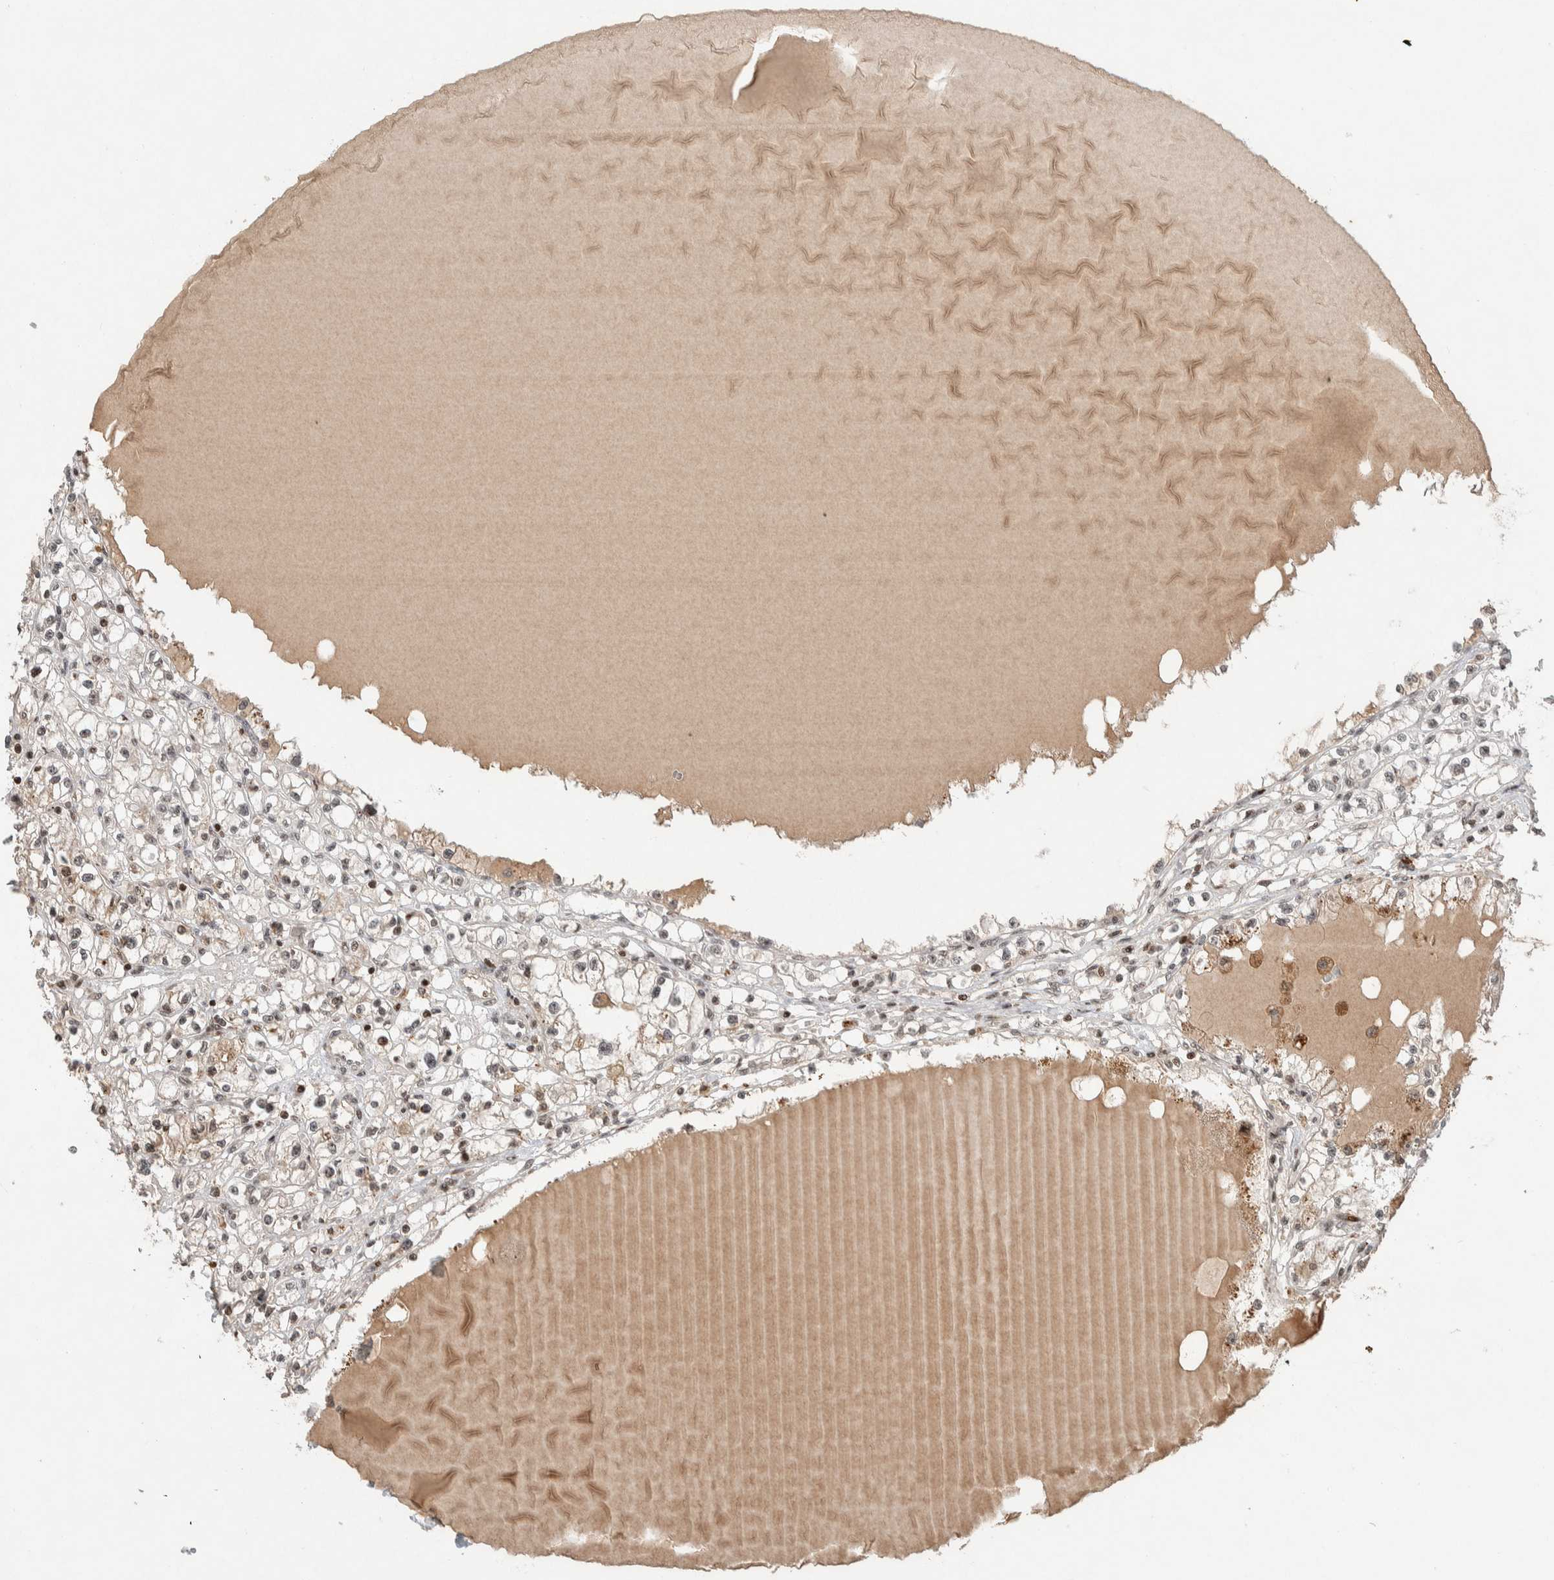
{"staining": {"intensity": "weak", "quantity": "<25%", "location": "nuclear"}, "tissue": "renal cancer", "cell_type": "Tumor cells", "image_type": "cancer", "snomed": [{"axis": "morphology", "description": "Adenocarcinoma, NOS"}, {"axis": "topography", "description": "Kidney"}], "caption": "Renal cancer (adenocarcinoma) was stained to show a protein in brown. There is no significant positivity in tumor cells.", "gene": "ZNF521", "patient": {"sex": "male", "age": 56}}